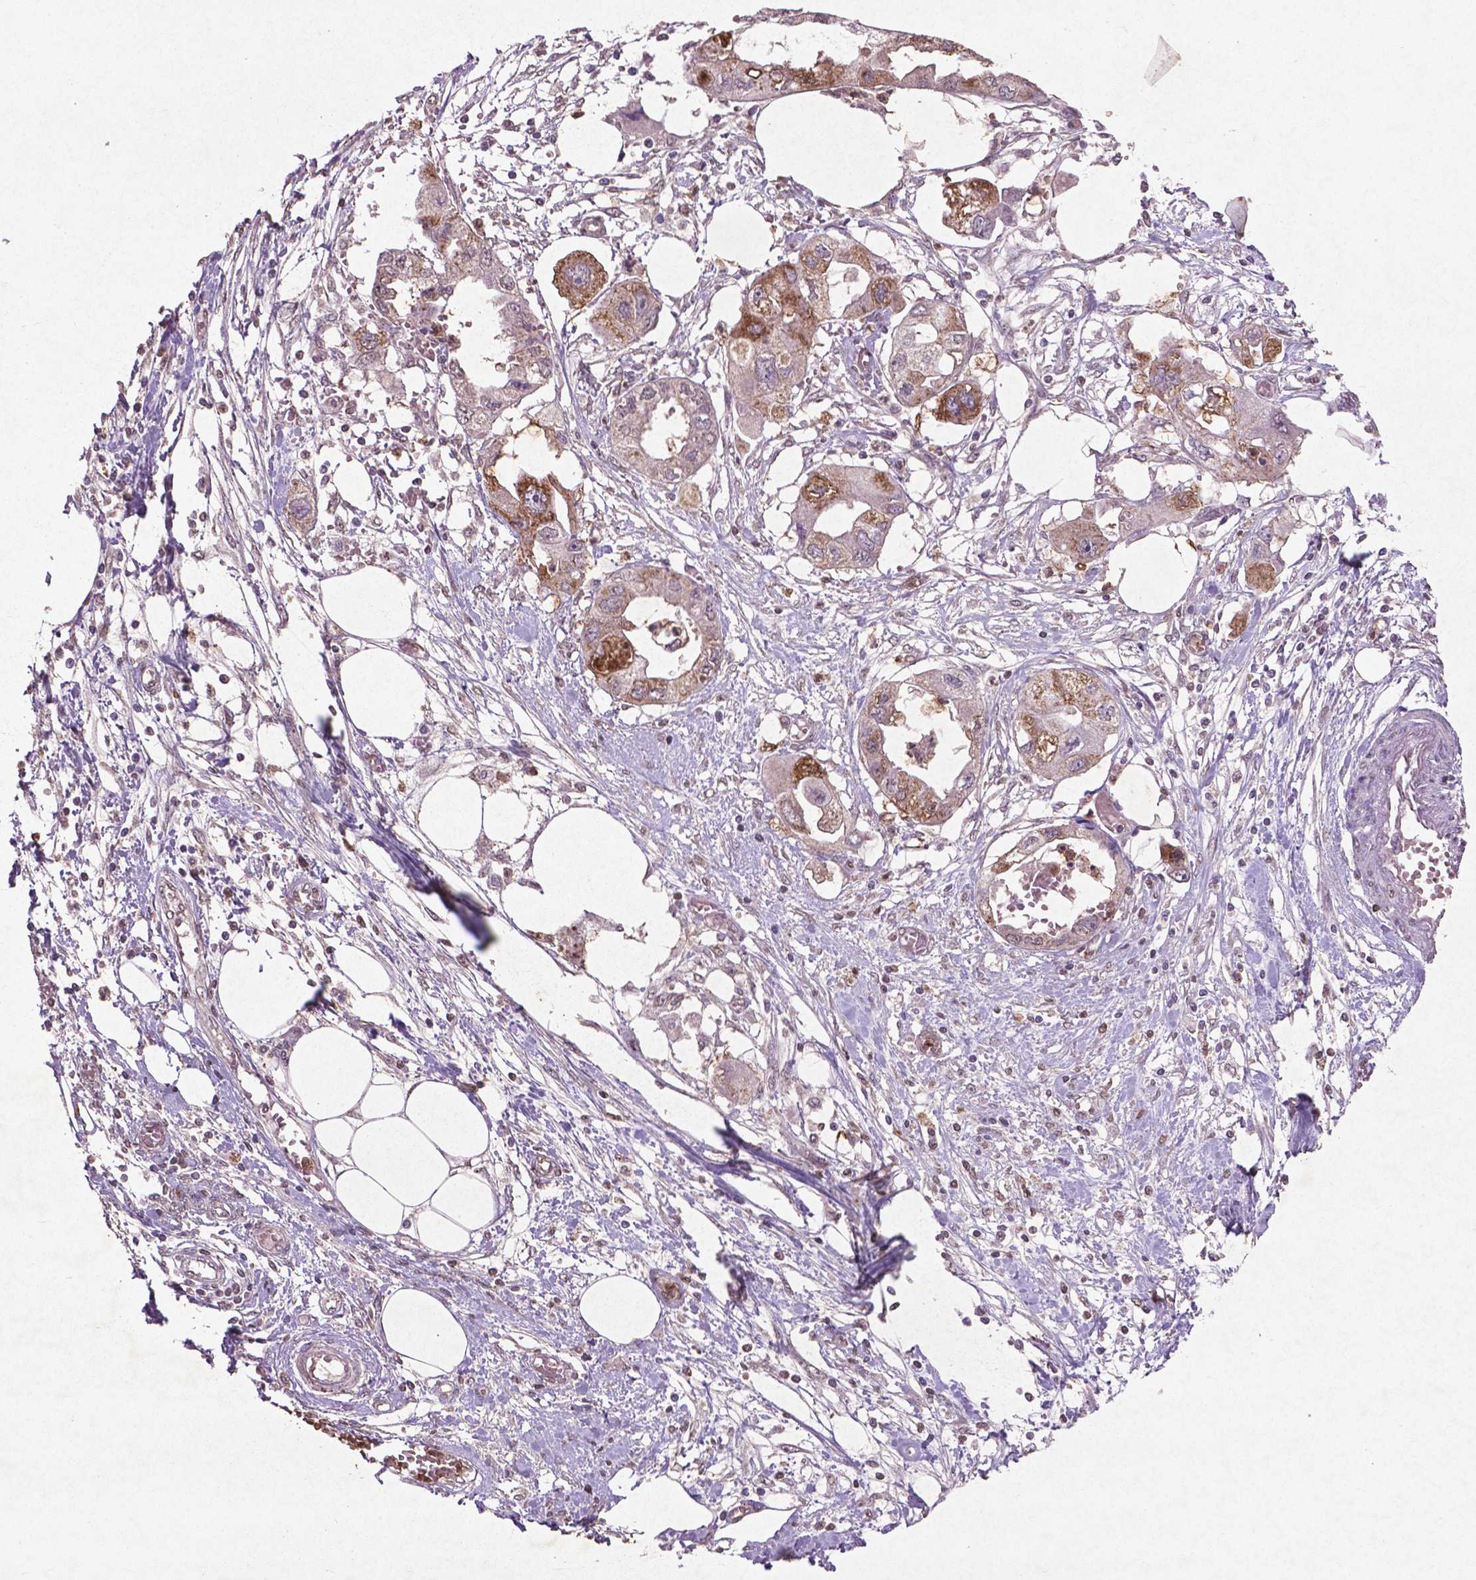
{"staining": {"intensity": "moderate", "quantity": "25%-75%", "location": "cytoplasmic/membranous"}, "tissue": "endometrial cancer", "cell_type": "Tumor cells", "image_type": "cancer", "snomed": [{"axis": "morphology", "description": "Adenocarcinoma, NOS"}, {"axis": "morphology", "description": "Adenocarcinoma, metastatic, NOS"}, {"axis": "topography", "description": "Adipose tissue"}, {"axis": "topography", "description": "Endometrium"}], "caption": "A brown stain labels moderate cytoplasmic/membranous expression of a protein in human endometrial cancer tumor cells.", "gene": "MTOR", "patient": {"sex": "female", "age": 67}}